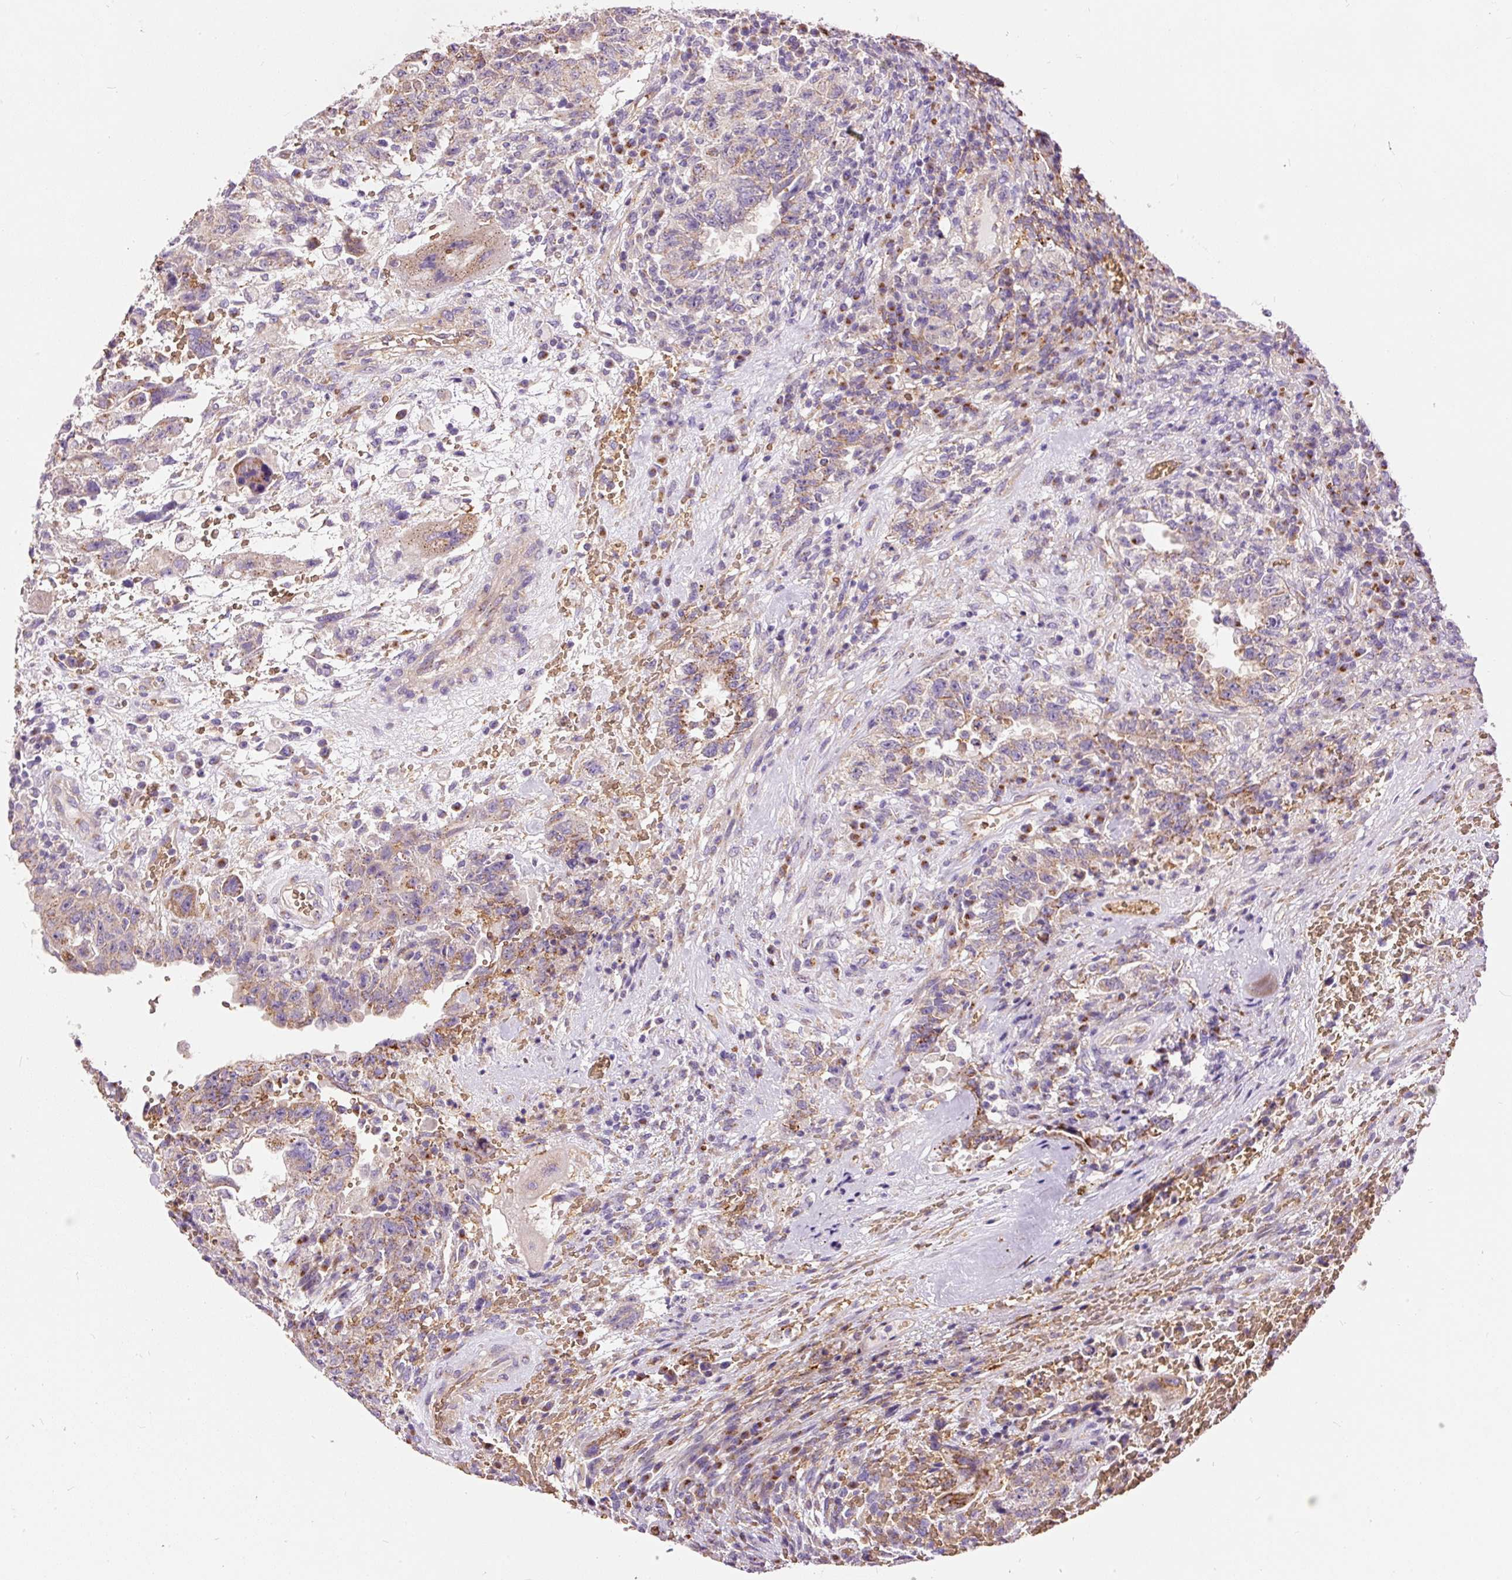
{"staining": {"intensity": "moderate", "quantity": "<25%", "location": "cytoplasmic/membranous"}, "tissue": "testis cancer", "cell_type": "Tumor cells", "image_type": "cancer", "snomed": [{"axis": "morphology", "description": "Carcinoma, Embryonal, NOS"}, {"axis": "topography", "description": "Testis"}], "caption": "There is low levels of moderate cytoplasmic/membranous positivity in tumor cells of testis embryonal carcinoma, as demonstrated by immunohistochemical staining (brown color).", "gene": "PRRC2A", "patient": {"sex": "male", "age": 26}}